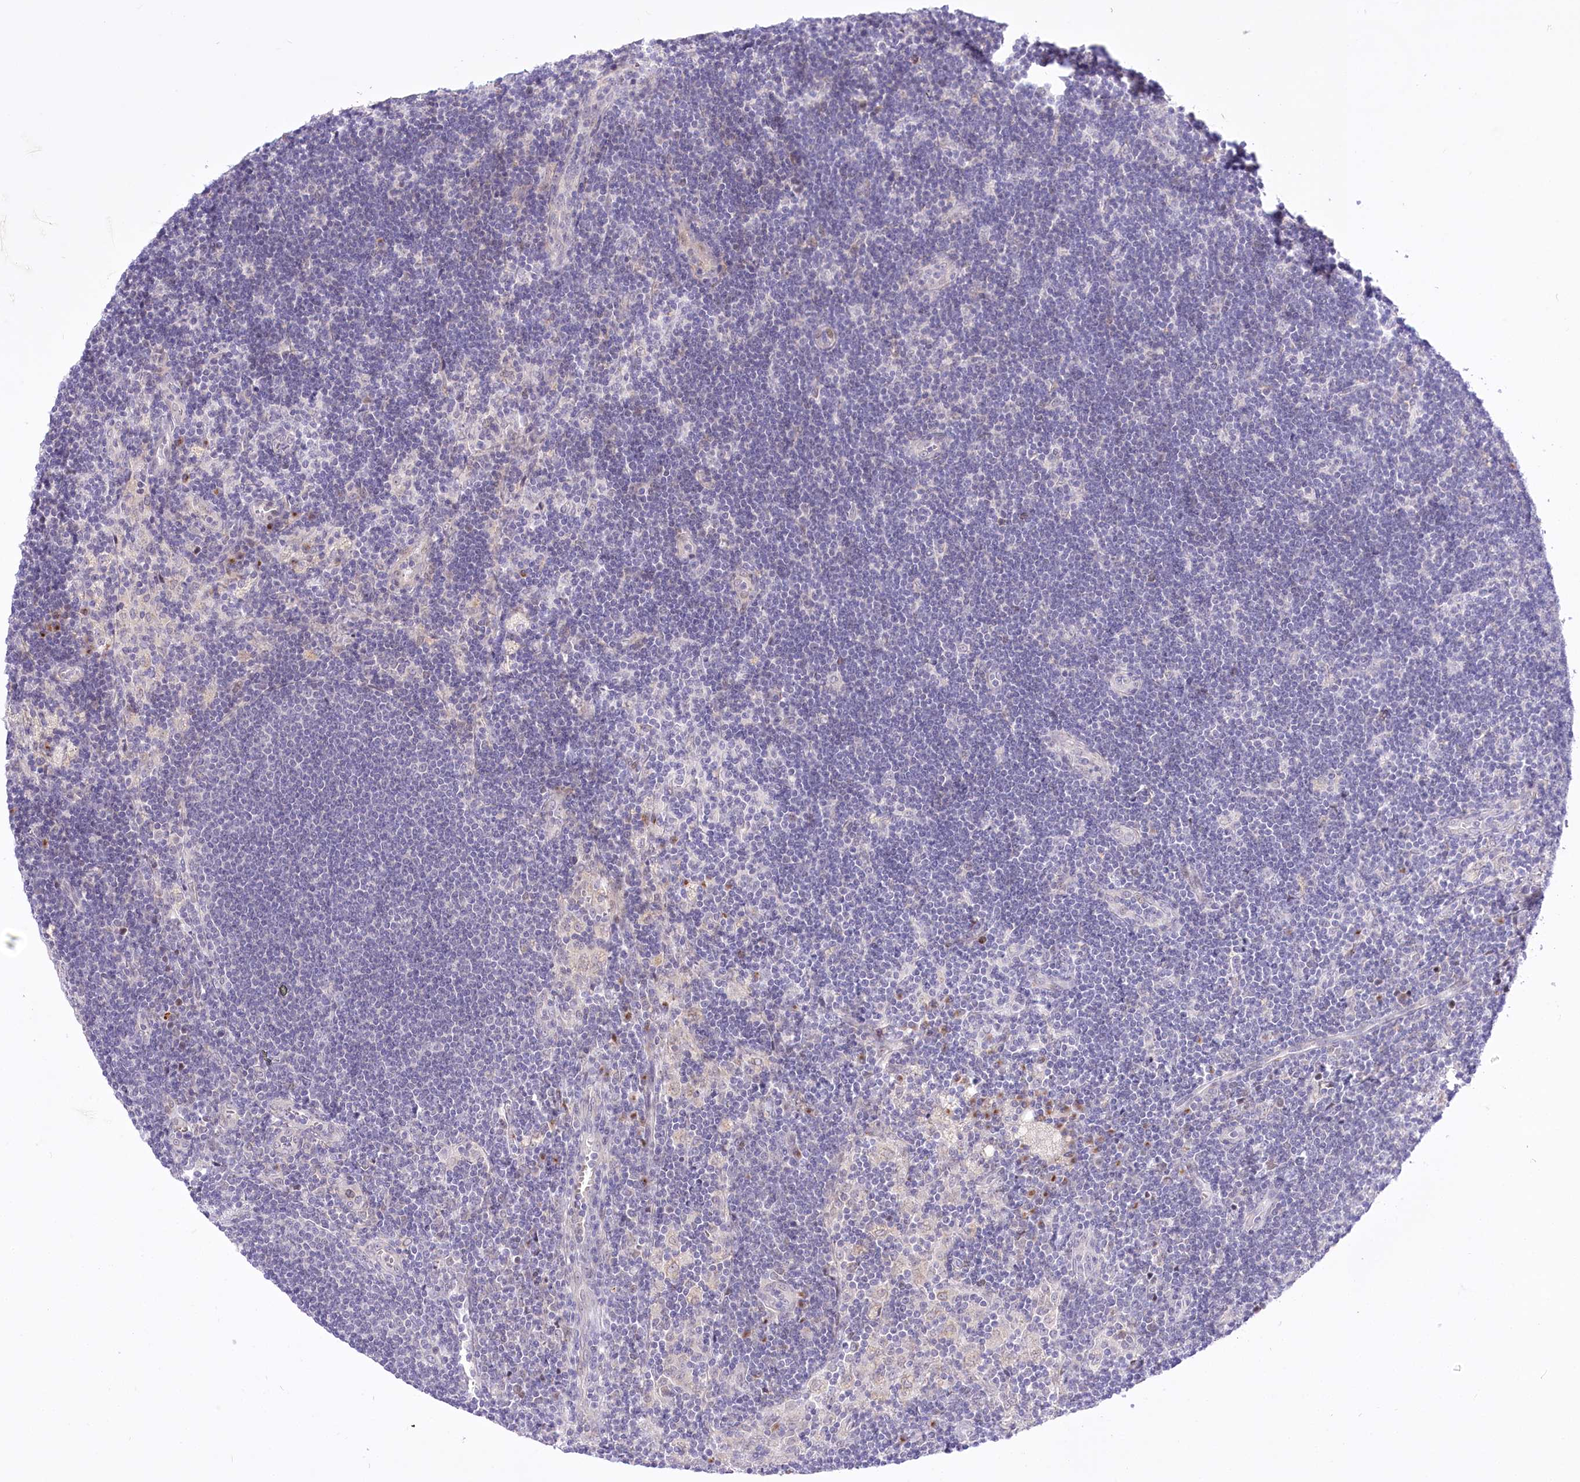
{"staining": {"intensity": "negative", "quantity": "none", "location": "none"}, "tissue": "lymph node", "cell_type": "Germinal center cells", "image_type": "normal", "snomed": [{"axis": "morphology", "description": "Normal tissue, NOS"}, {"axis": "topography", "description": "Lymph node"}], "caption": "Human lymph node stained for a protein using IHC reveals no staining in germinal center cells.", "gene": "BEND7", "patient": {"sex": "male", "age": 24}}